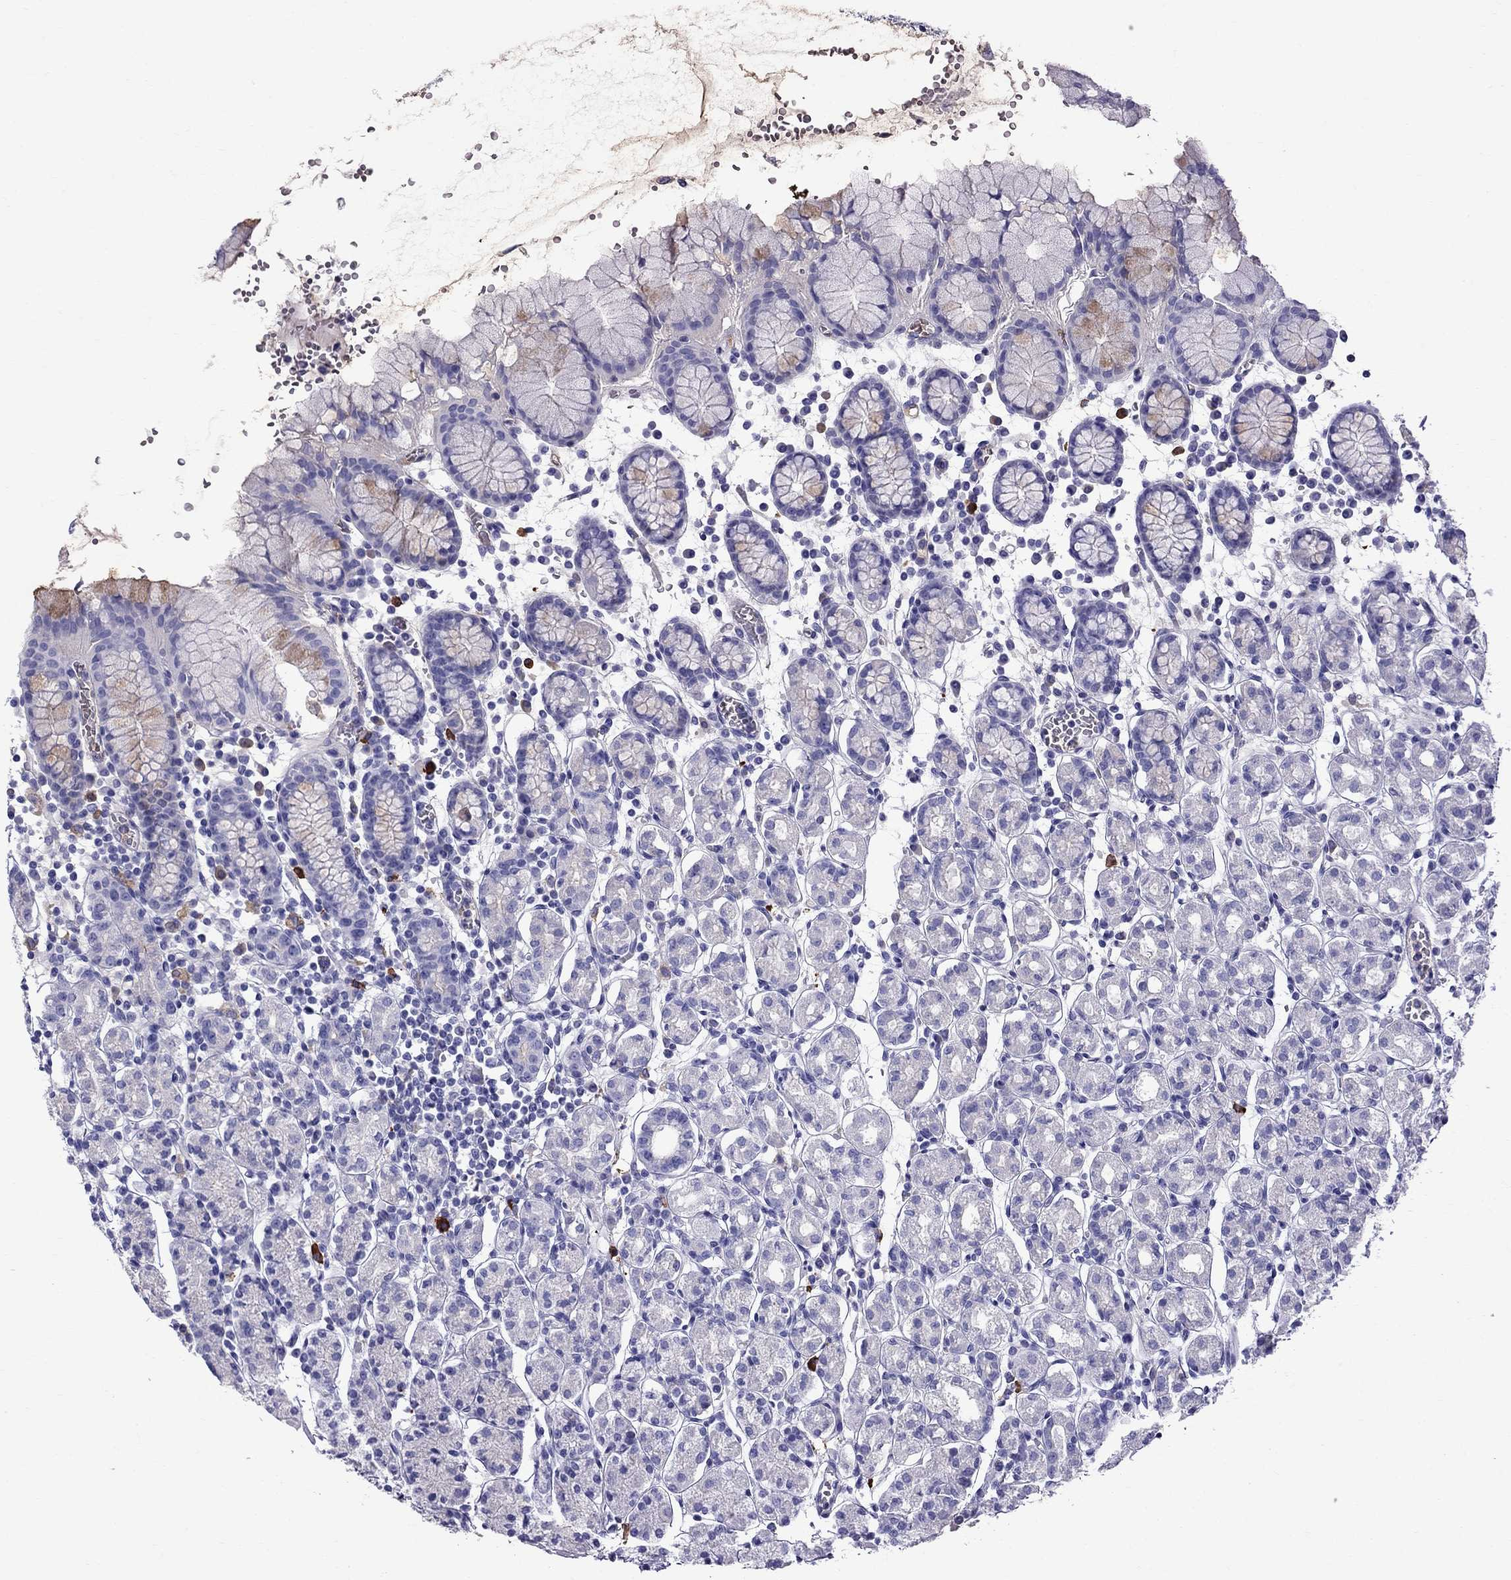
{"staining": {"intensity": "weak", "quantity": "<25%", "location": "cytoplasmic/membranous"}, "tissue": "stomach", "cell_type": "Glandular cells", "image_type": "normal", "snomed": [{"axis": "morphology", "description": "Normal tissue, NOS"}, {"axis": "topography", "description": "Stomach, upper"}, {"axis": "topography", "description": "Stomach"}], "caption": "Protein analysis of unremarkable stomach exhibits no significant expression in glandular cells.", "gene": "SCART1", "patient": {"sex": "male", "age": 62}}